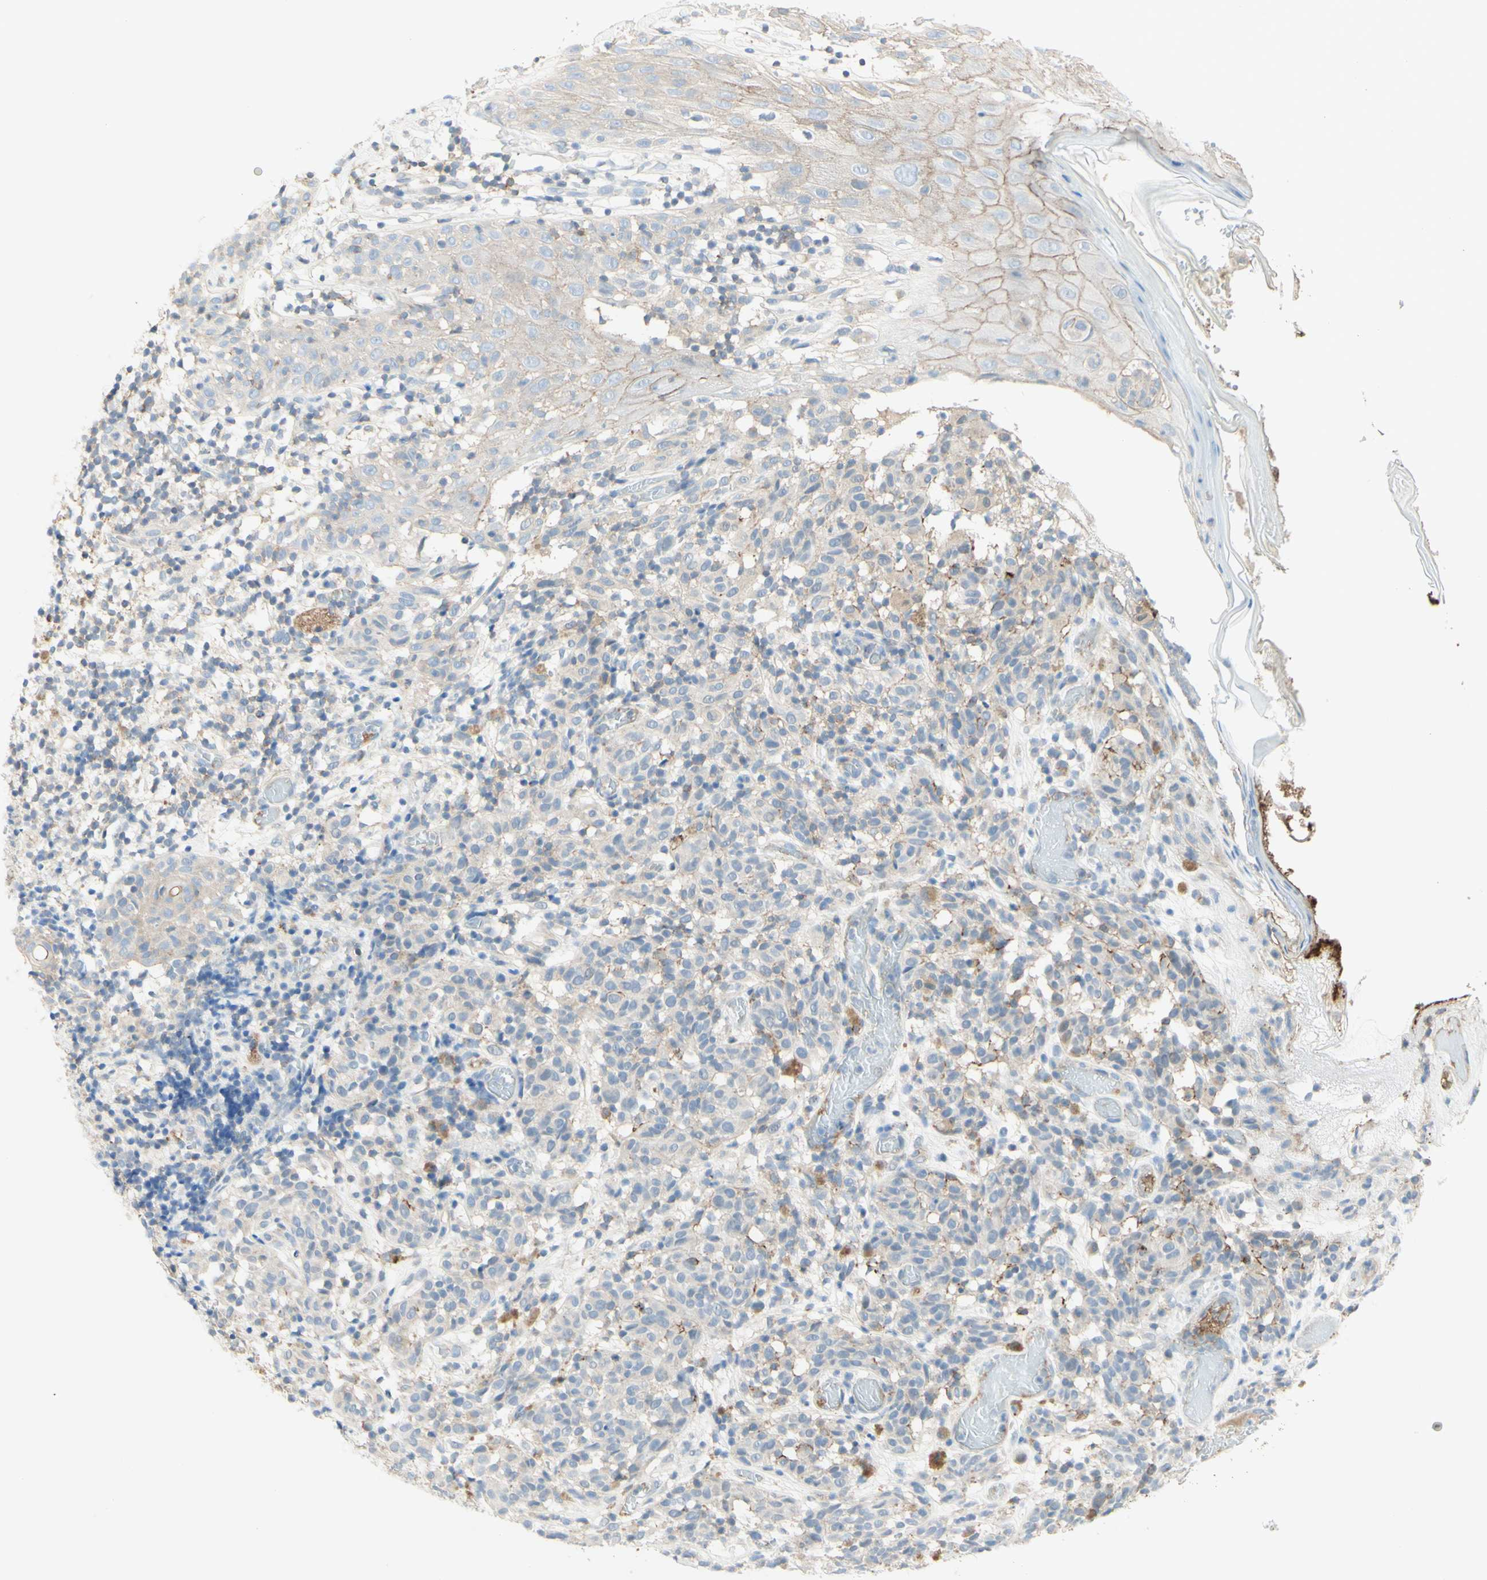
{"staining": {"intensity": "weak", "quantity": "<25%", "location": "cytoplasmic/membranous"}, "tissue": "melanoma", "cell_type": "Tumor cells", "image_type": "cancer", "snomed": [{"axis": "morphology", "description": "Malignant melanoma, NOS"}, {"axis": "topography", "description": "Skin"}], "caption": "An image of melanoma stained for a protein displays no brown staining in tumor cells.", "gene": "MTM1", "patient": {"sex": "female", "age": 46}}